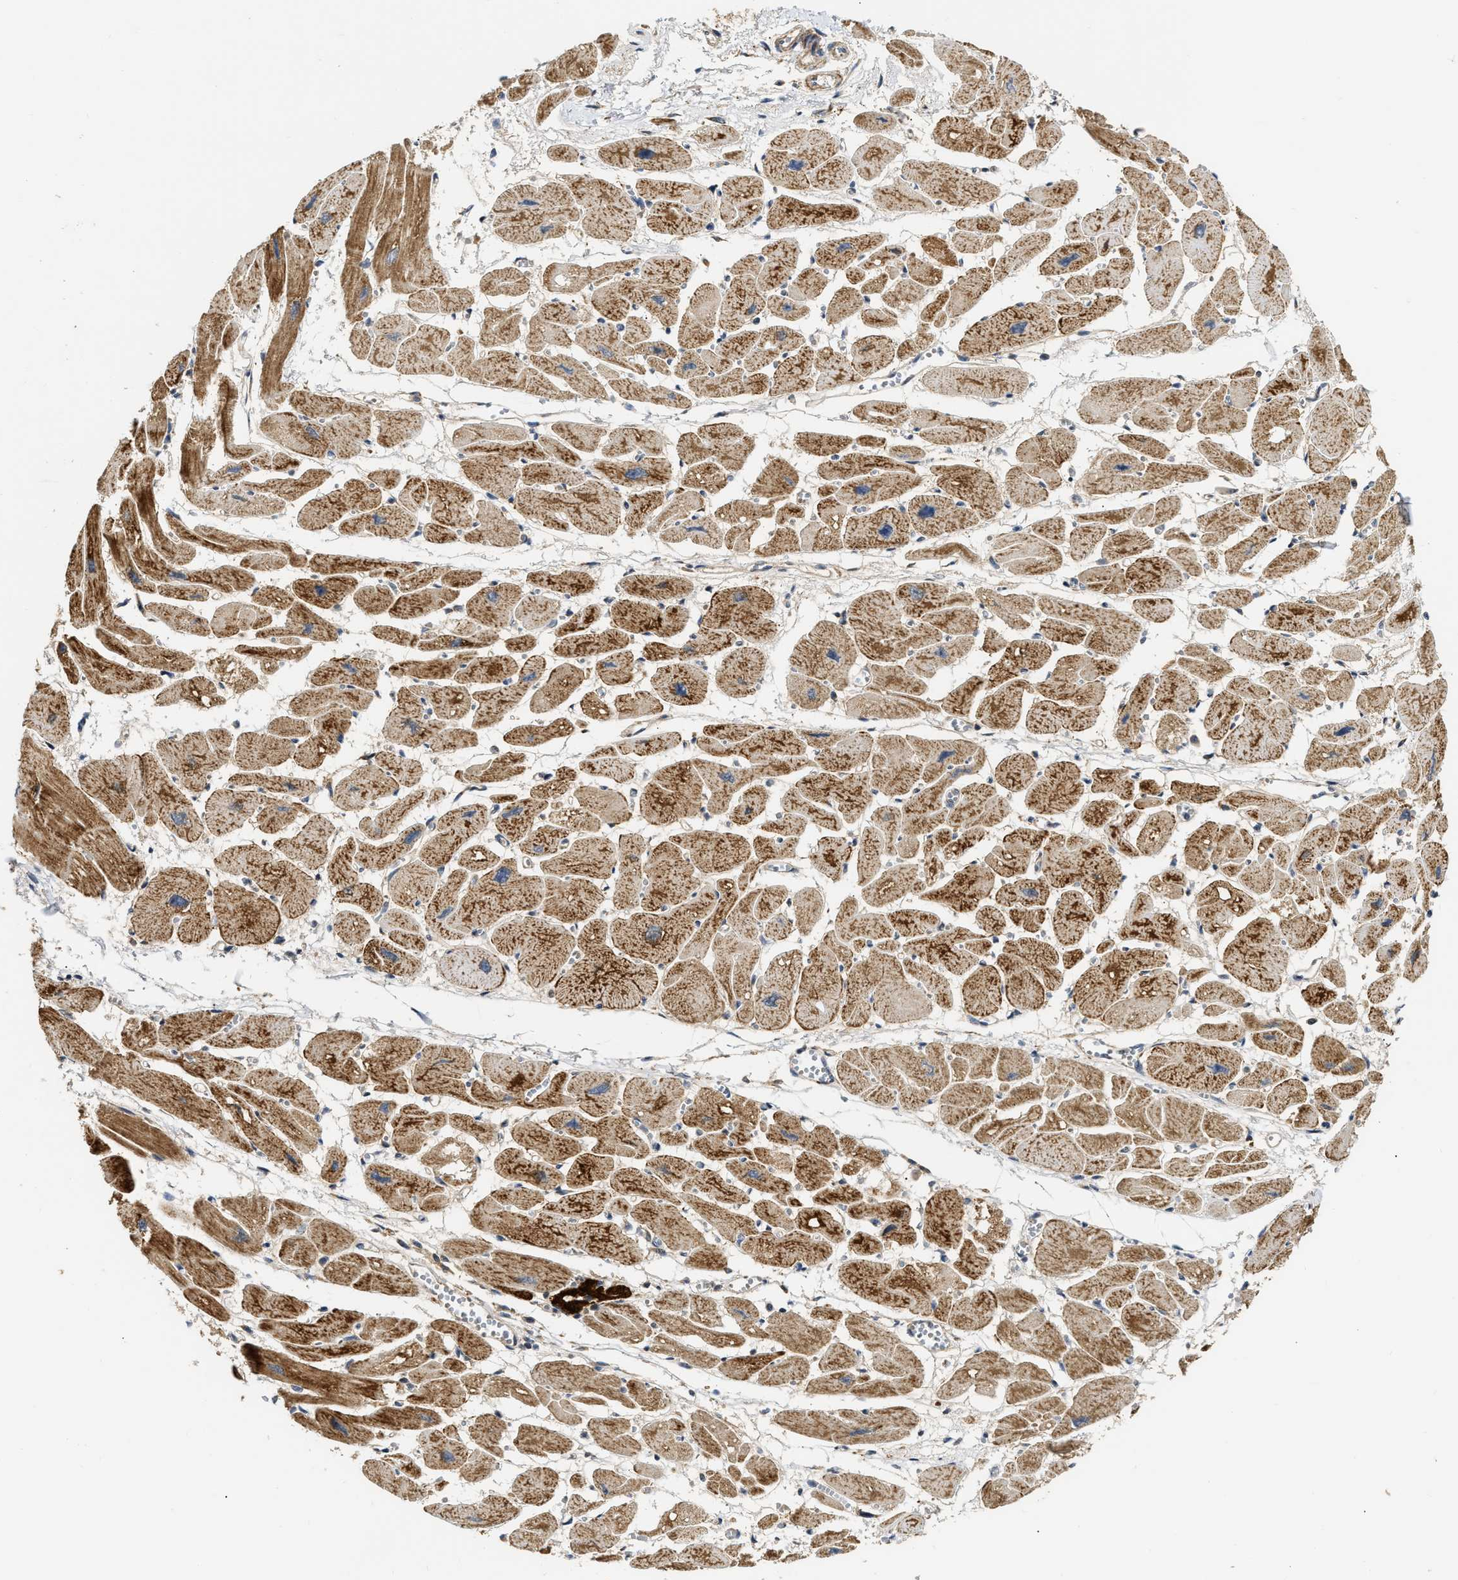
{"staining": {"intensity": "moderate", "quantity": ">75%", "location": "cytoplasmic/membranous"}, "tissue": "heart muscle", "cell_type": "Cardiomyocytes", "image_type": "normal", "snomed": [{"axis": "morphology", "description": "Normal tissue, NOS"}, {"axis": "topography", "description": "Heart"}], "caption": "Protein staining of benign heart muscle shows moderate cytoplasmic/membranous expression in about >75% of cardiomyocytes.", "gene": "EXTL2", "patient": {"sex": "female", "age": 54}}